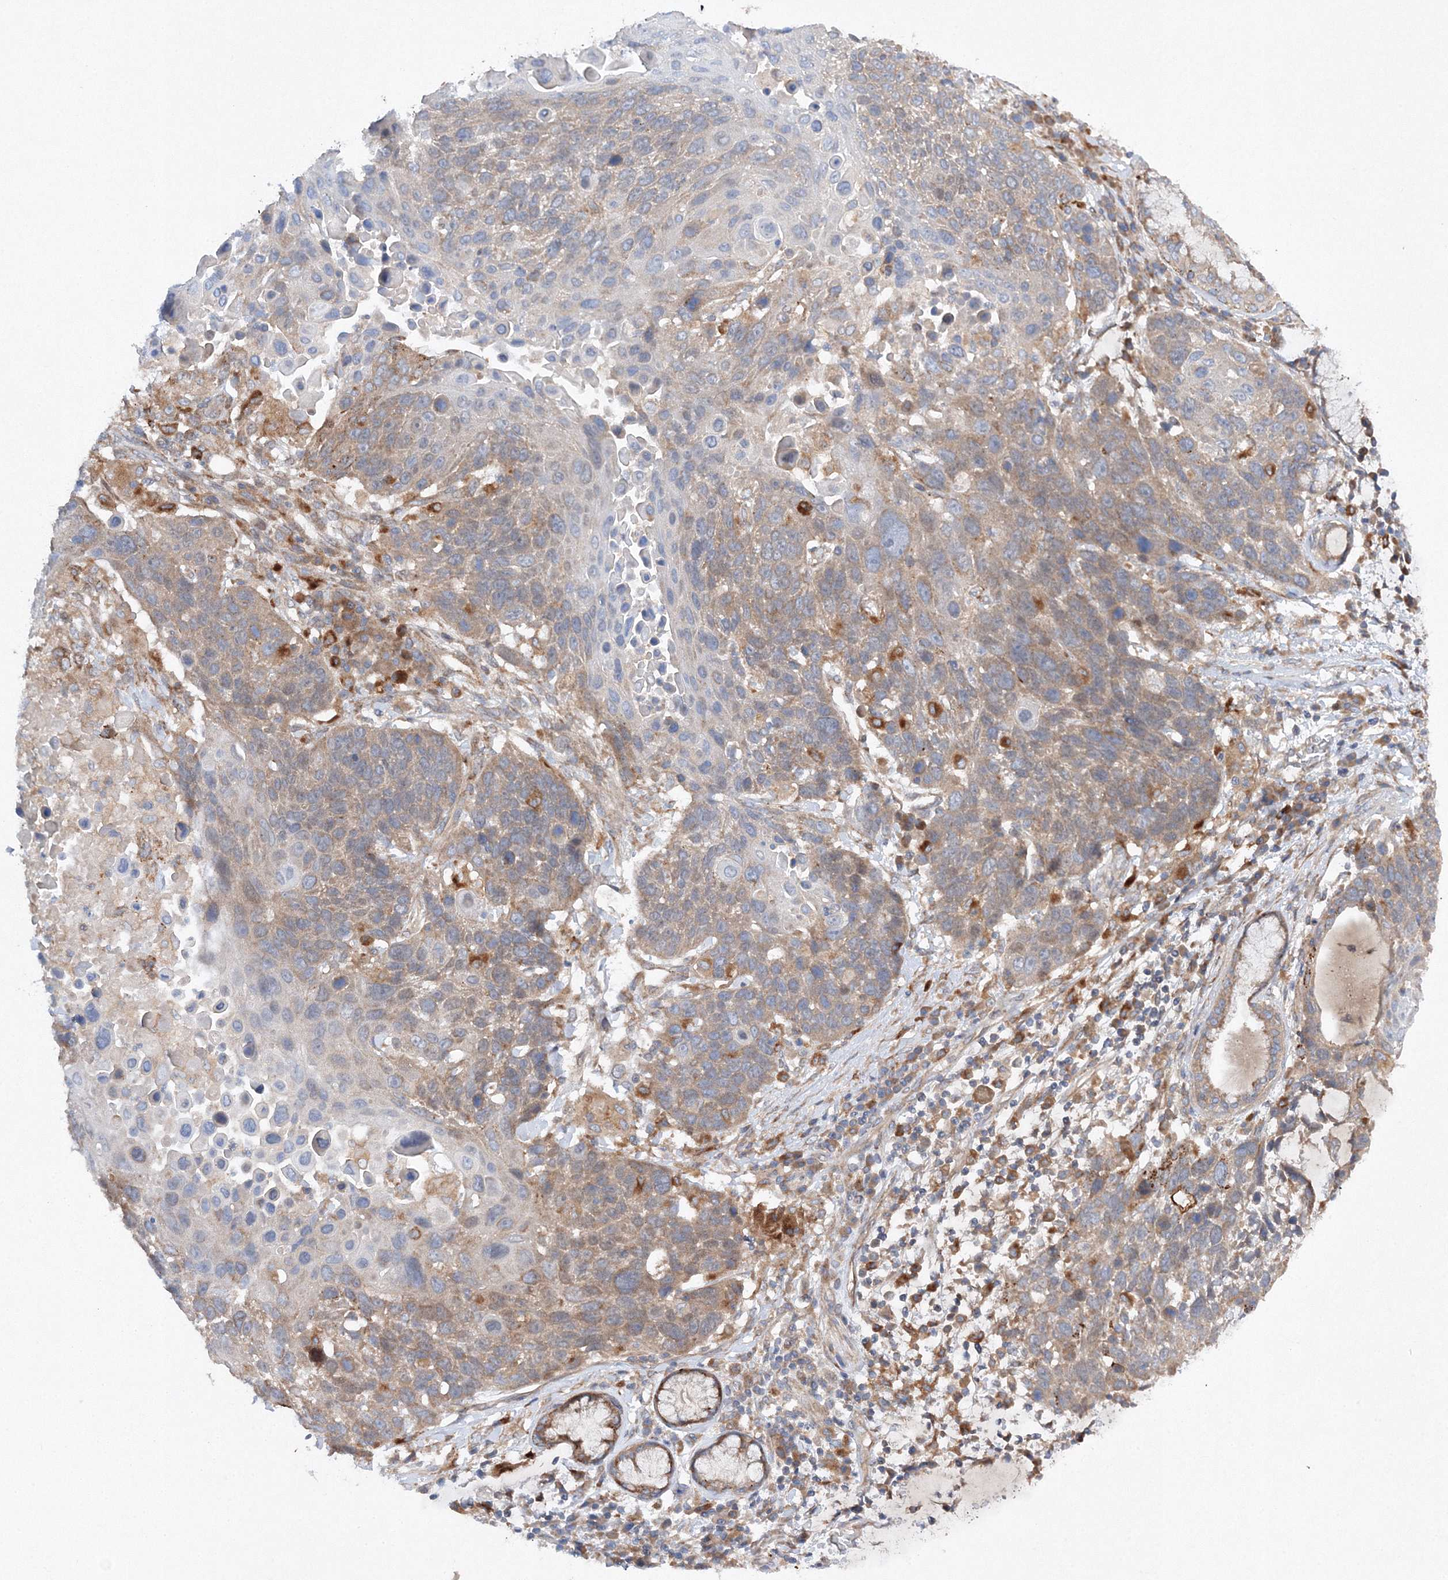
{"staining": {"intensity": "weak", "quantity": "25%-75%", "location": "cytoplasmic/membranous"}, "tissue": "lung cancer", "cell_type": "Tumor cells", "image_type": "cancer", "snomed": [{"axis": "morphology", "description": "Squamous cell carcinoma, NOS"}, {"axis": "topography", "description": "Lung"}], "caption": "The micrograph exhibits a brown stain indicating the presence of a protein in the cytoplasmic/membranous of tumor cells in squamous cell carcinoma (lung).", "gene": "SLC36A1", "patient": {"sex": "male", "age": 66}}